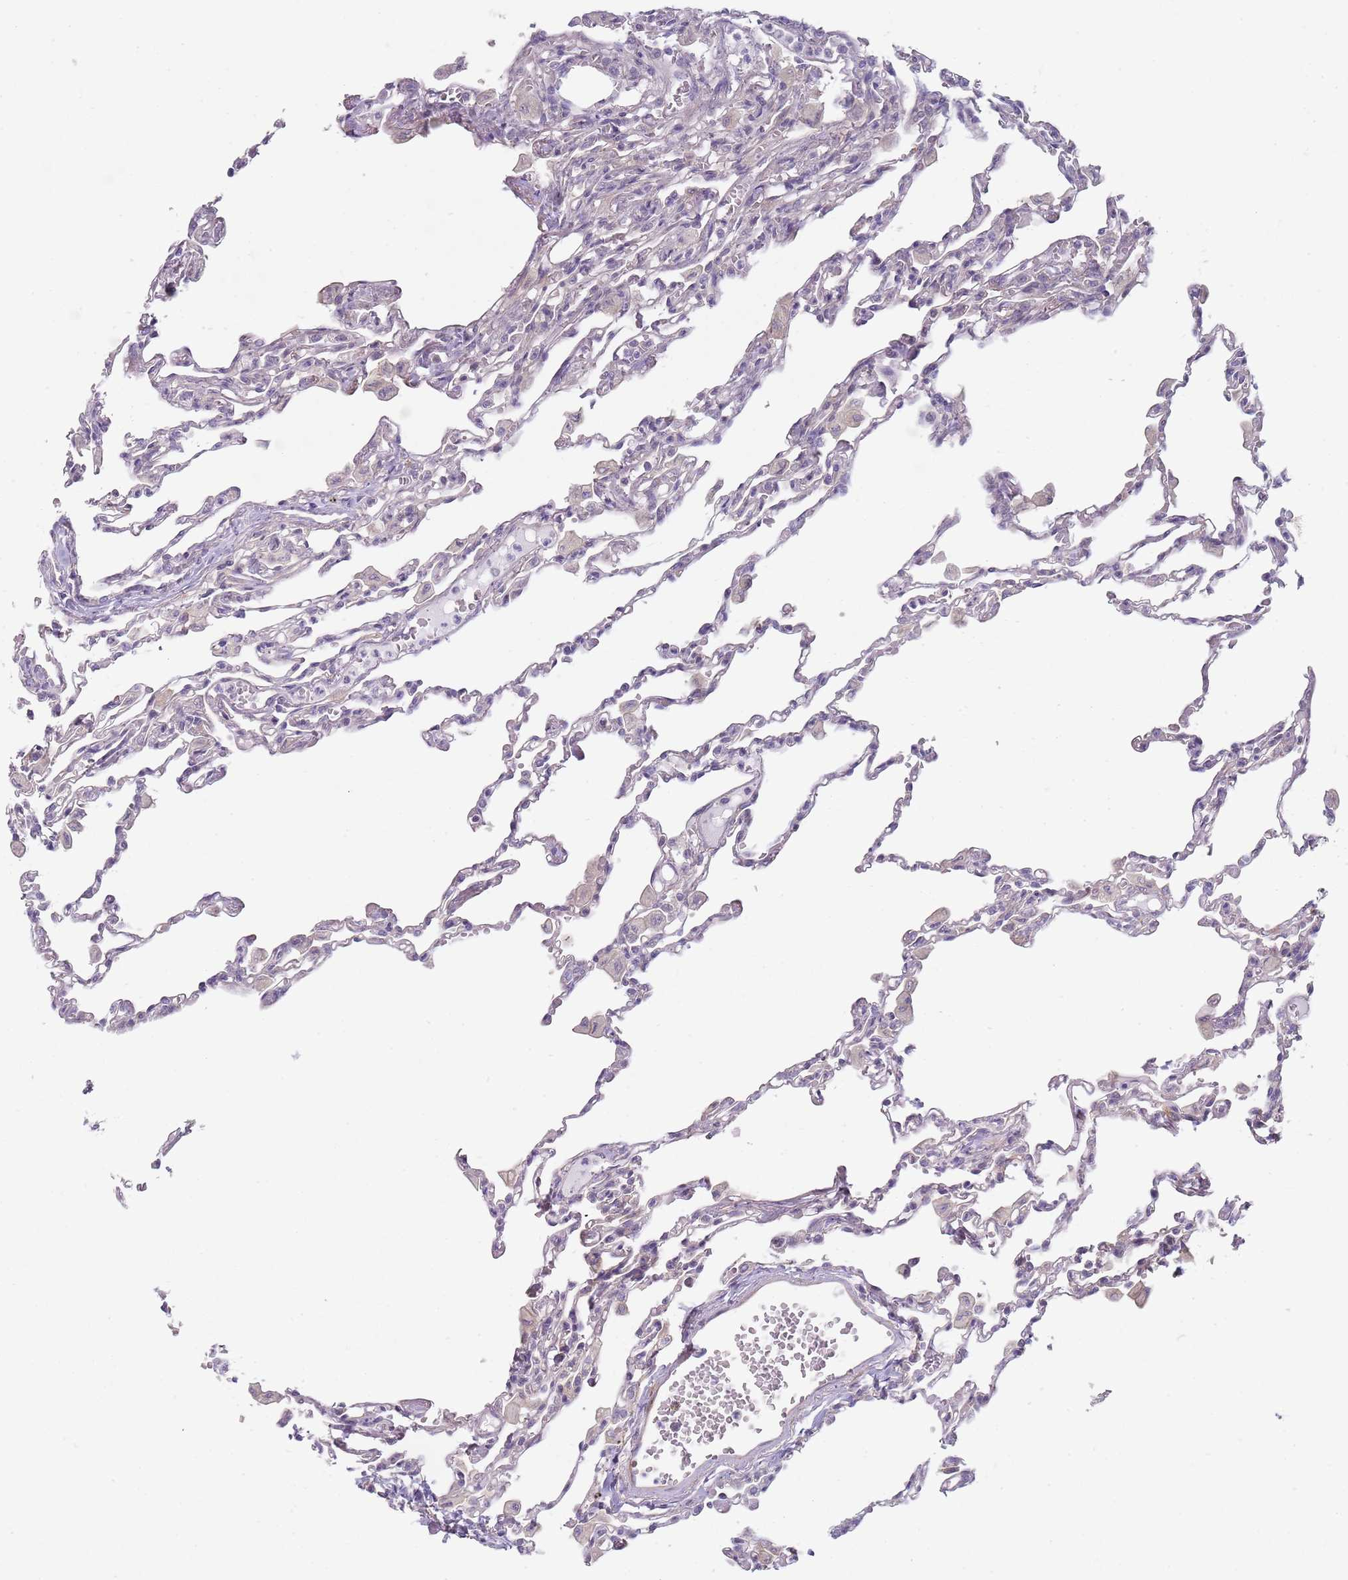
{"staining": {"intensity": "weak", "quantity": "<25%", "location": "cytoplasmic/membranous"}, "tissue": "lung", "cell_type": "Alveolar cells", "image_type": "normal", "snomed": [{"axis": "morphology", "description": "Normal tissue, NOS"}, {"axis": "topography", "description": "Bronchus"}, {"axis": "topography", "description": "Lung"}], "caption": "Normal lung was stained to show a protein in brown. There is no significant positivity in alveolar cells. (Stains: DAB (3,3'-diaminobenzidine) immunohistochemistry with hematoxylin counter stain, Microscopy: brightfield microscopy at high magnification).", "gene": "SLC26A6", "patient": {"sex": "female", "age": 49}}